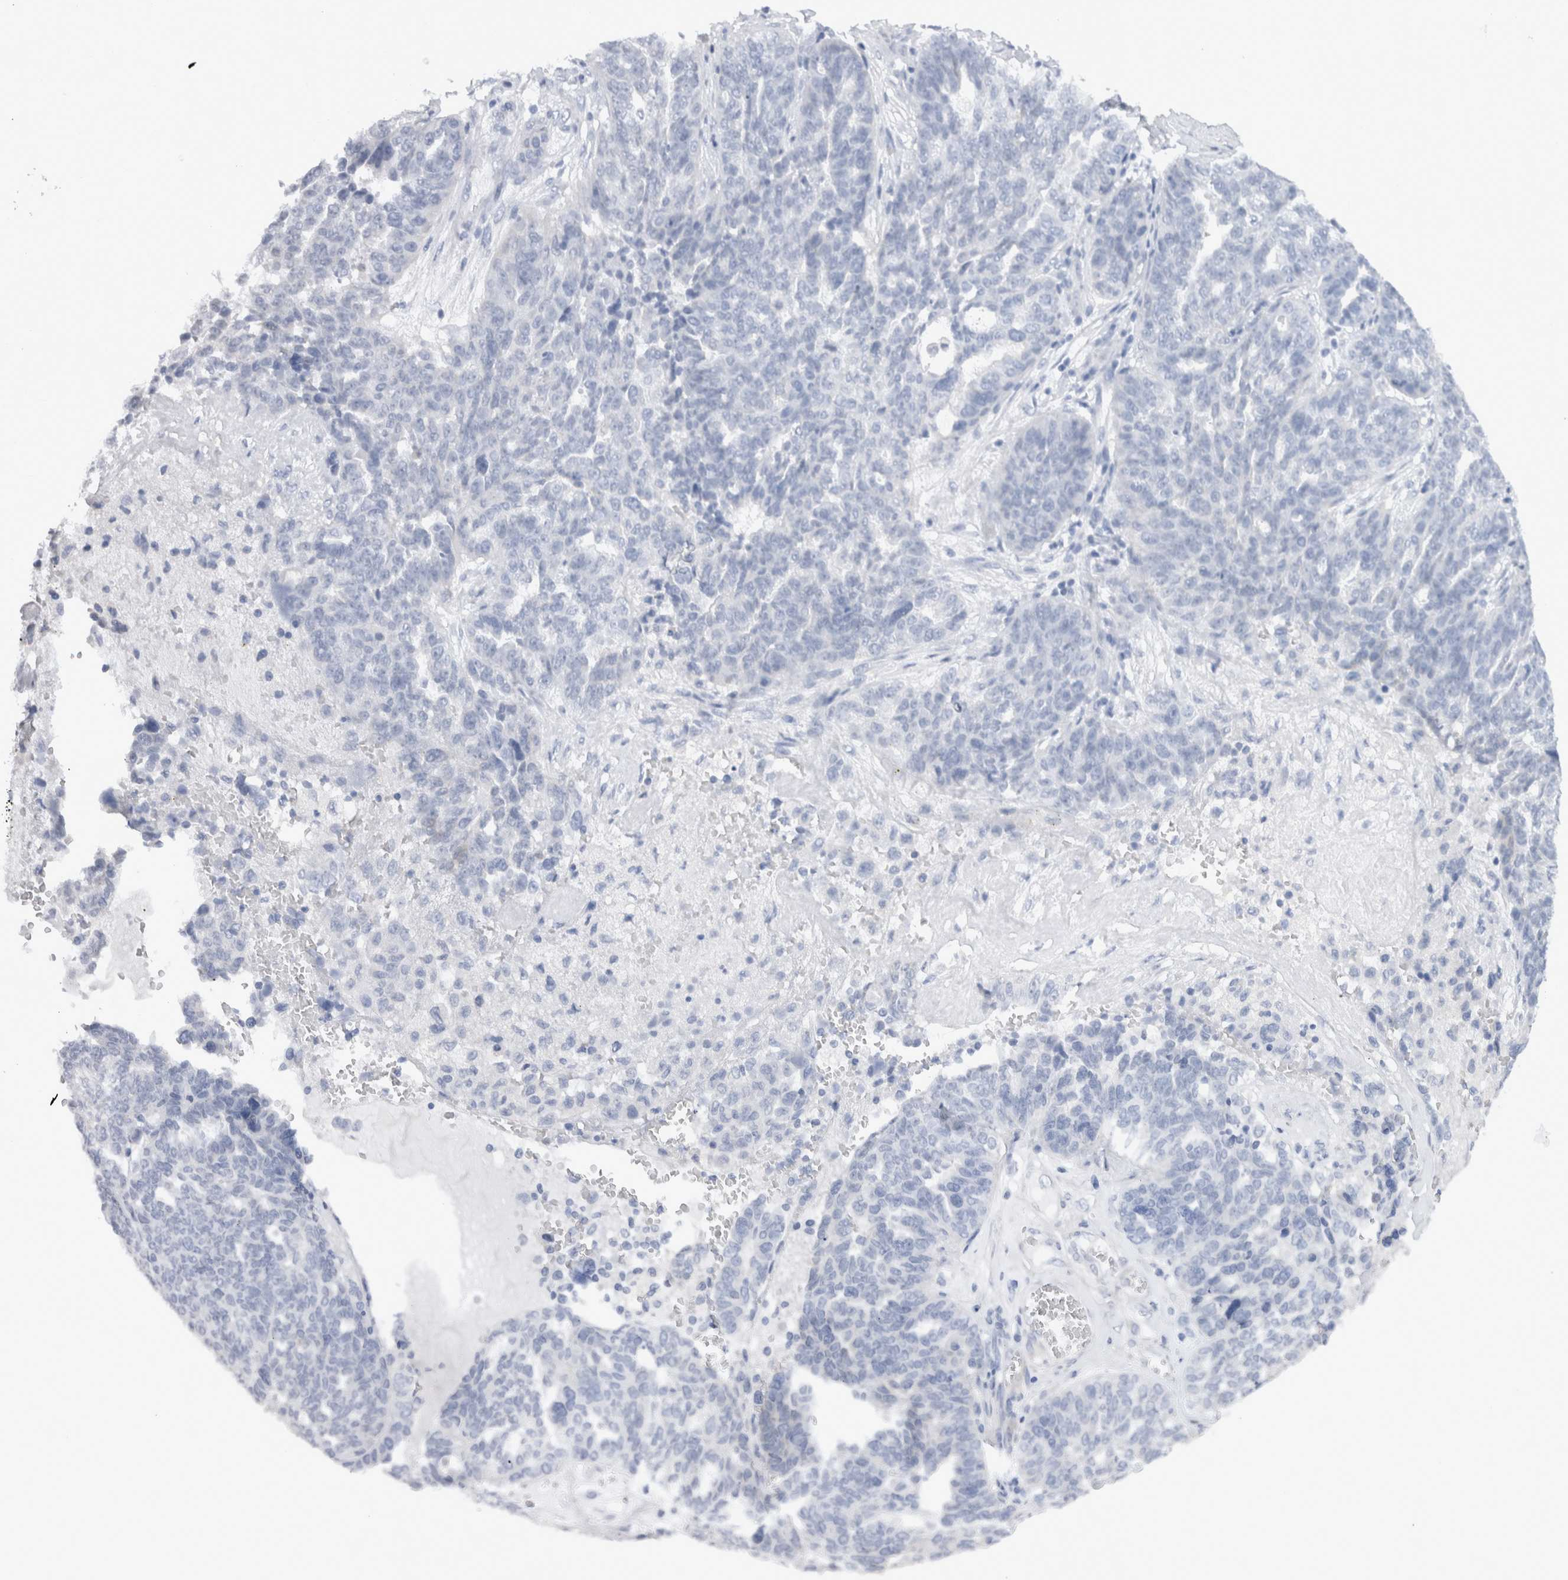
{"staining": {"intensity": "negative", "quantity": "none", "location": "none"}, "tissue": "ovarian cancer", "cell_type": "Tumor cells", "image_type": "cancer", "snomed": [{"axis": "morphology", "description": "Cystadenocarcinoma, serous, NOS"}, {"axis": "topography", "description": "Ovary"}], "caption": "DAB (3,3'-diaminobenzidine) immunohistochemical staining of human ovarian cancer demonstrates no significant expression in tumor cells.", "gene": "C9orf50", "patient": {"sex": "female", "age": 59}}